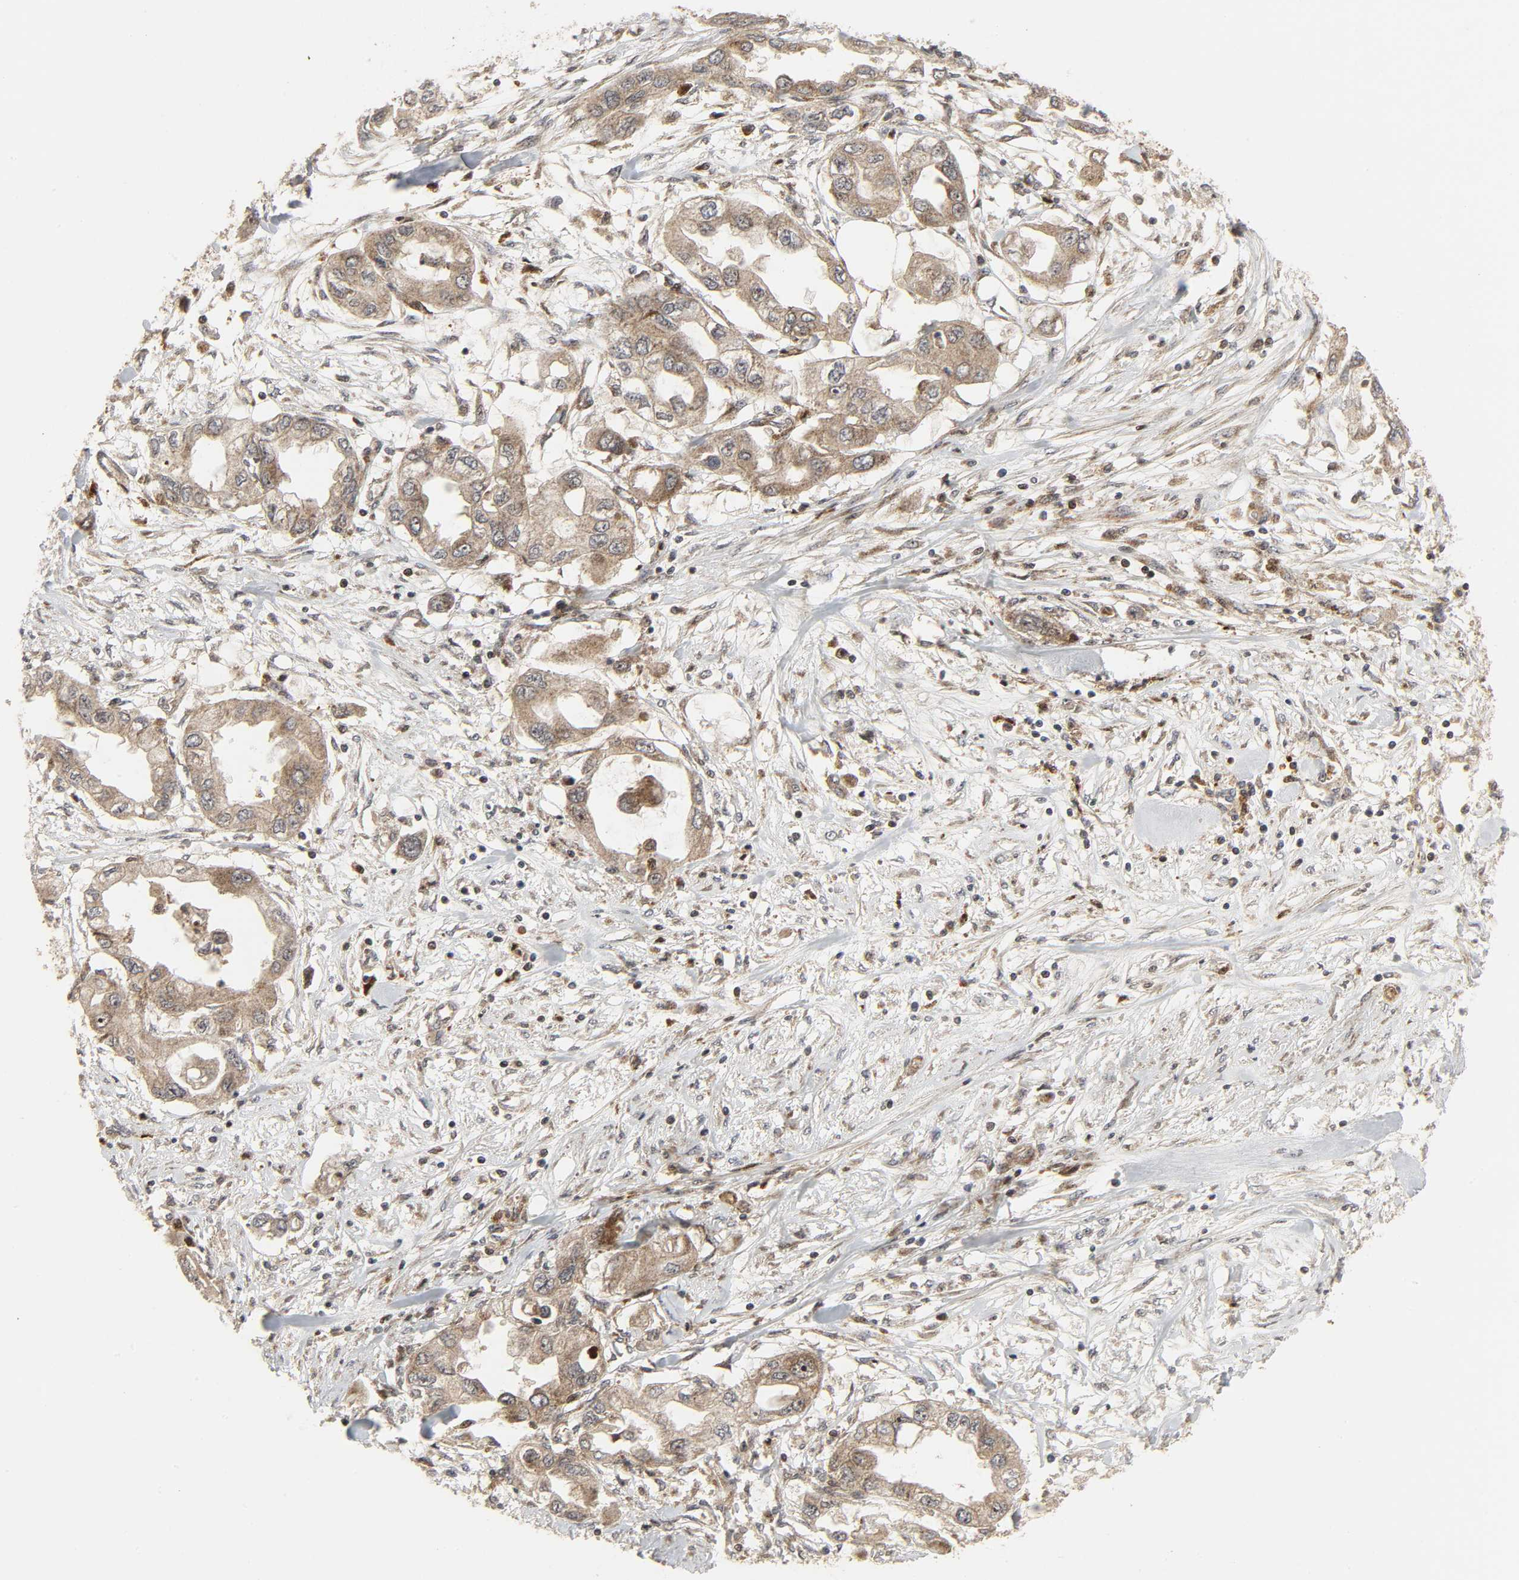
{"staining": {"intensity": "moderate", "quantity": ">75%", "location": "cytoplasmic/membranous"}, "tissue": "endometrial cancer", "cell_type": "Tumor cells", "image_type": "cancer", "snomed": [{"axis": "morphology", "description": "Adenocarcinoma, NOS"}, {"axis": "topography", "description": "Endometrium"}], "caption": "A high-resolution photomicrograph shows IHC staining of adenocarcinoma (endometrial), which shows moderate cytoplasmic/membranous expression in about >75% of tumor cells. The staining was performed using DAB to visualize the protein expression in brown, while the nuclei were stained in blue with hematoxylin (Magnification: 20x).", "gene": "CHUK", "patient": {"sex": "female", "age": 67}}